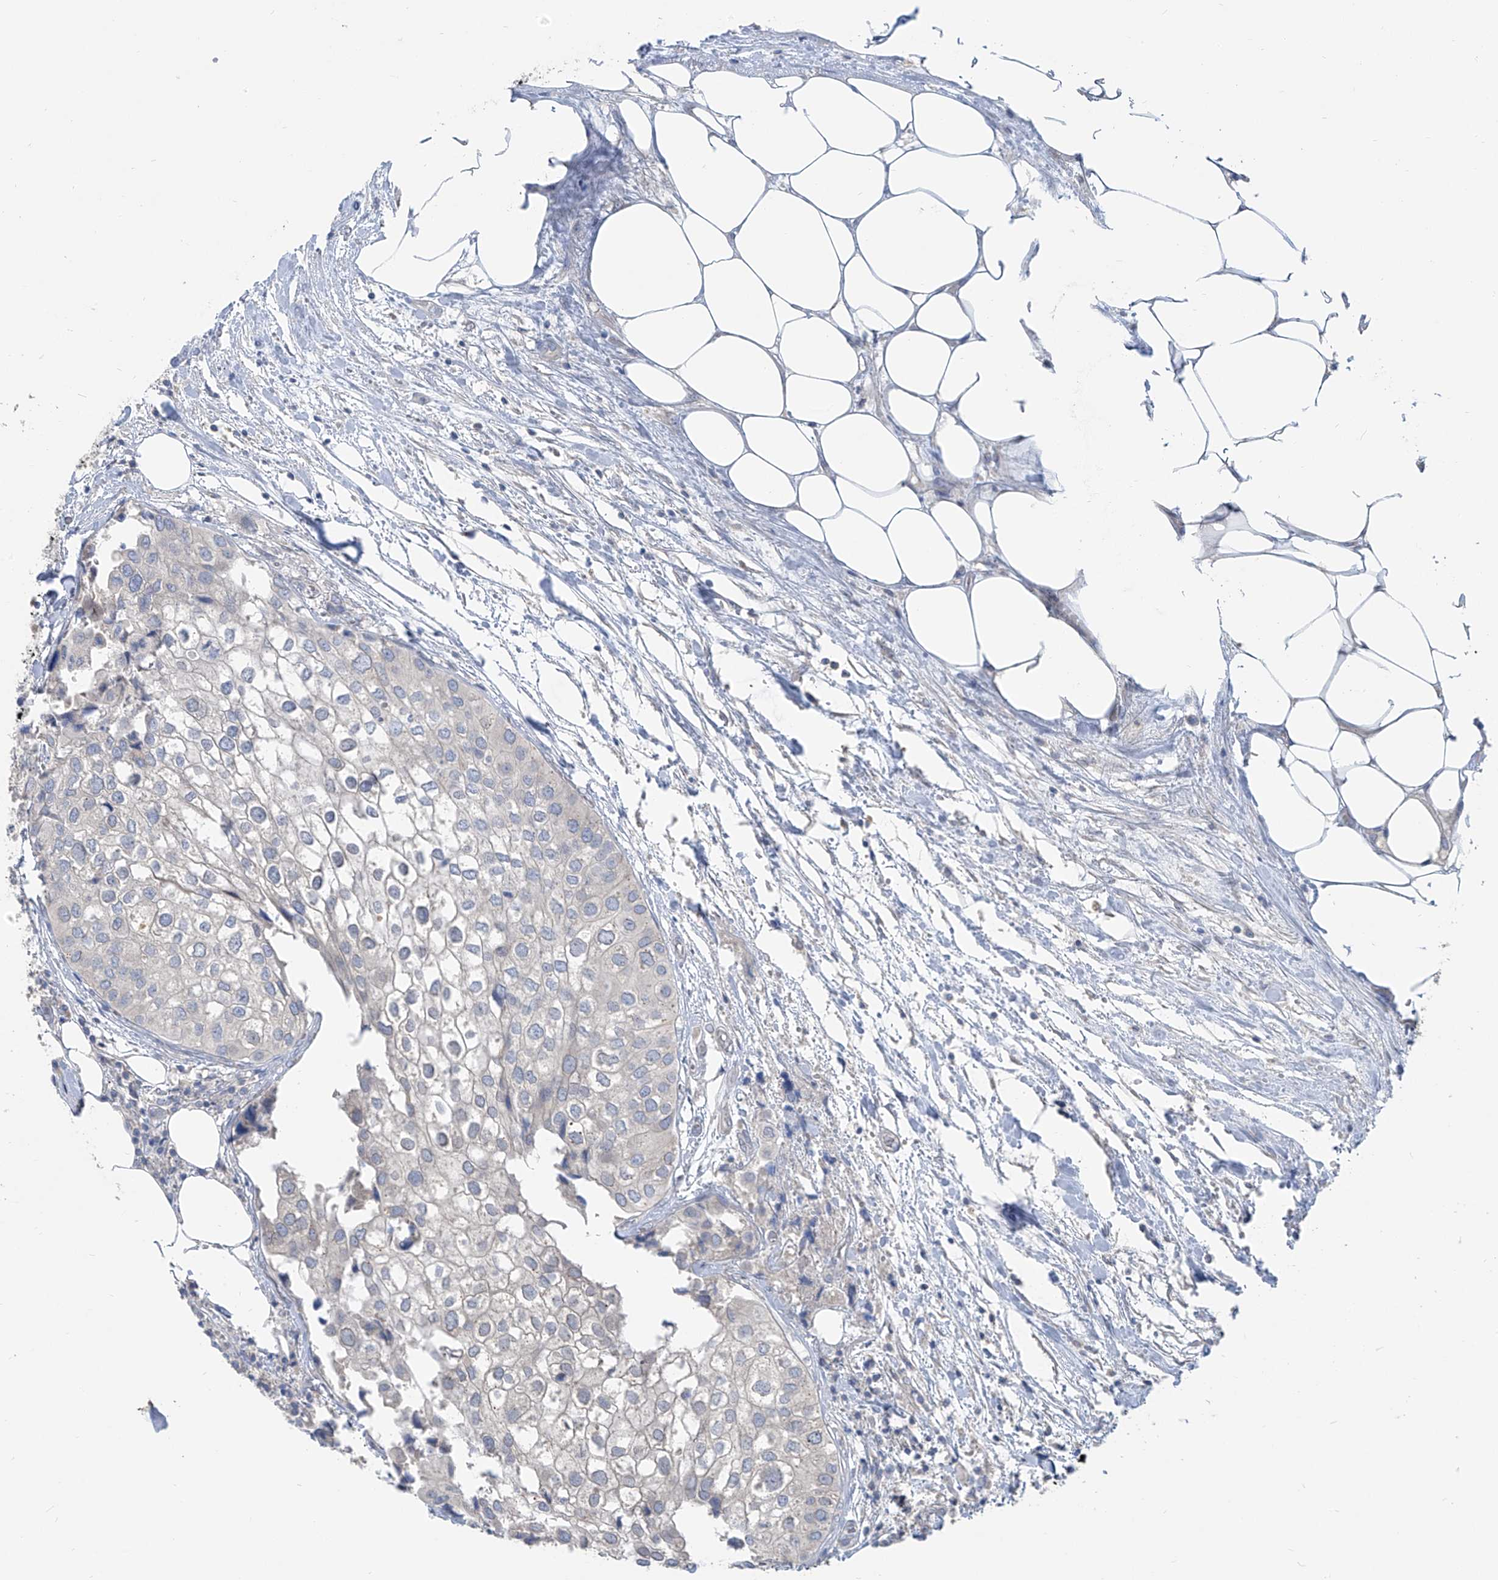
{"staining": {"intensity": "negative", "quantity": "none", "location": "none"}, "tissue": "urothelial cancer", "cell_type": "Tumor cells", "image_type": "cancer", "snomed": [{"axis": "morphology", "description": "Urothelial carcinoma, High grade"}, {"axis": "topography", "description": "Urinary bladder"}], "caption": "Immunohistochemistry (IHC) photomicrograph of neoplastic tissue: urothelial cancer stained with DAB (3,3'-diaminobenzidine) shows no significant protein positivity in tumor cells. (Stains: DAB IHC with hematoxylin counter stain, Microscopy: brightfield microscopy at high magnification).", "gene": "KRTAP25-1", "patient": {"sex": "male", "age": 64}}